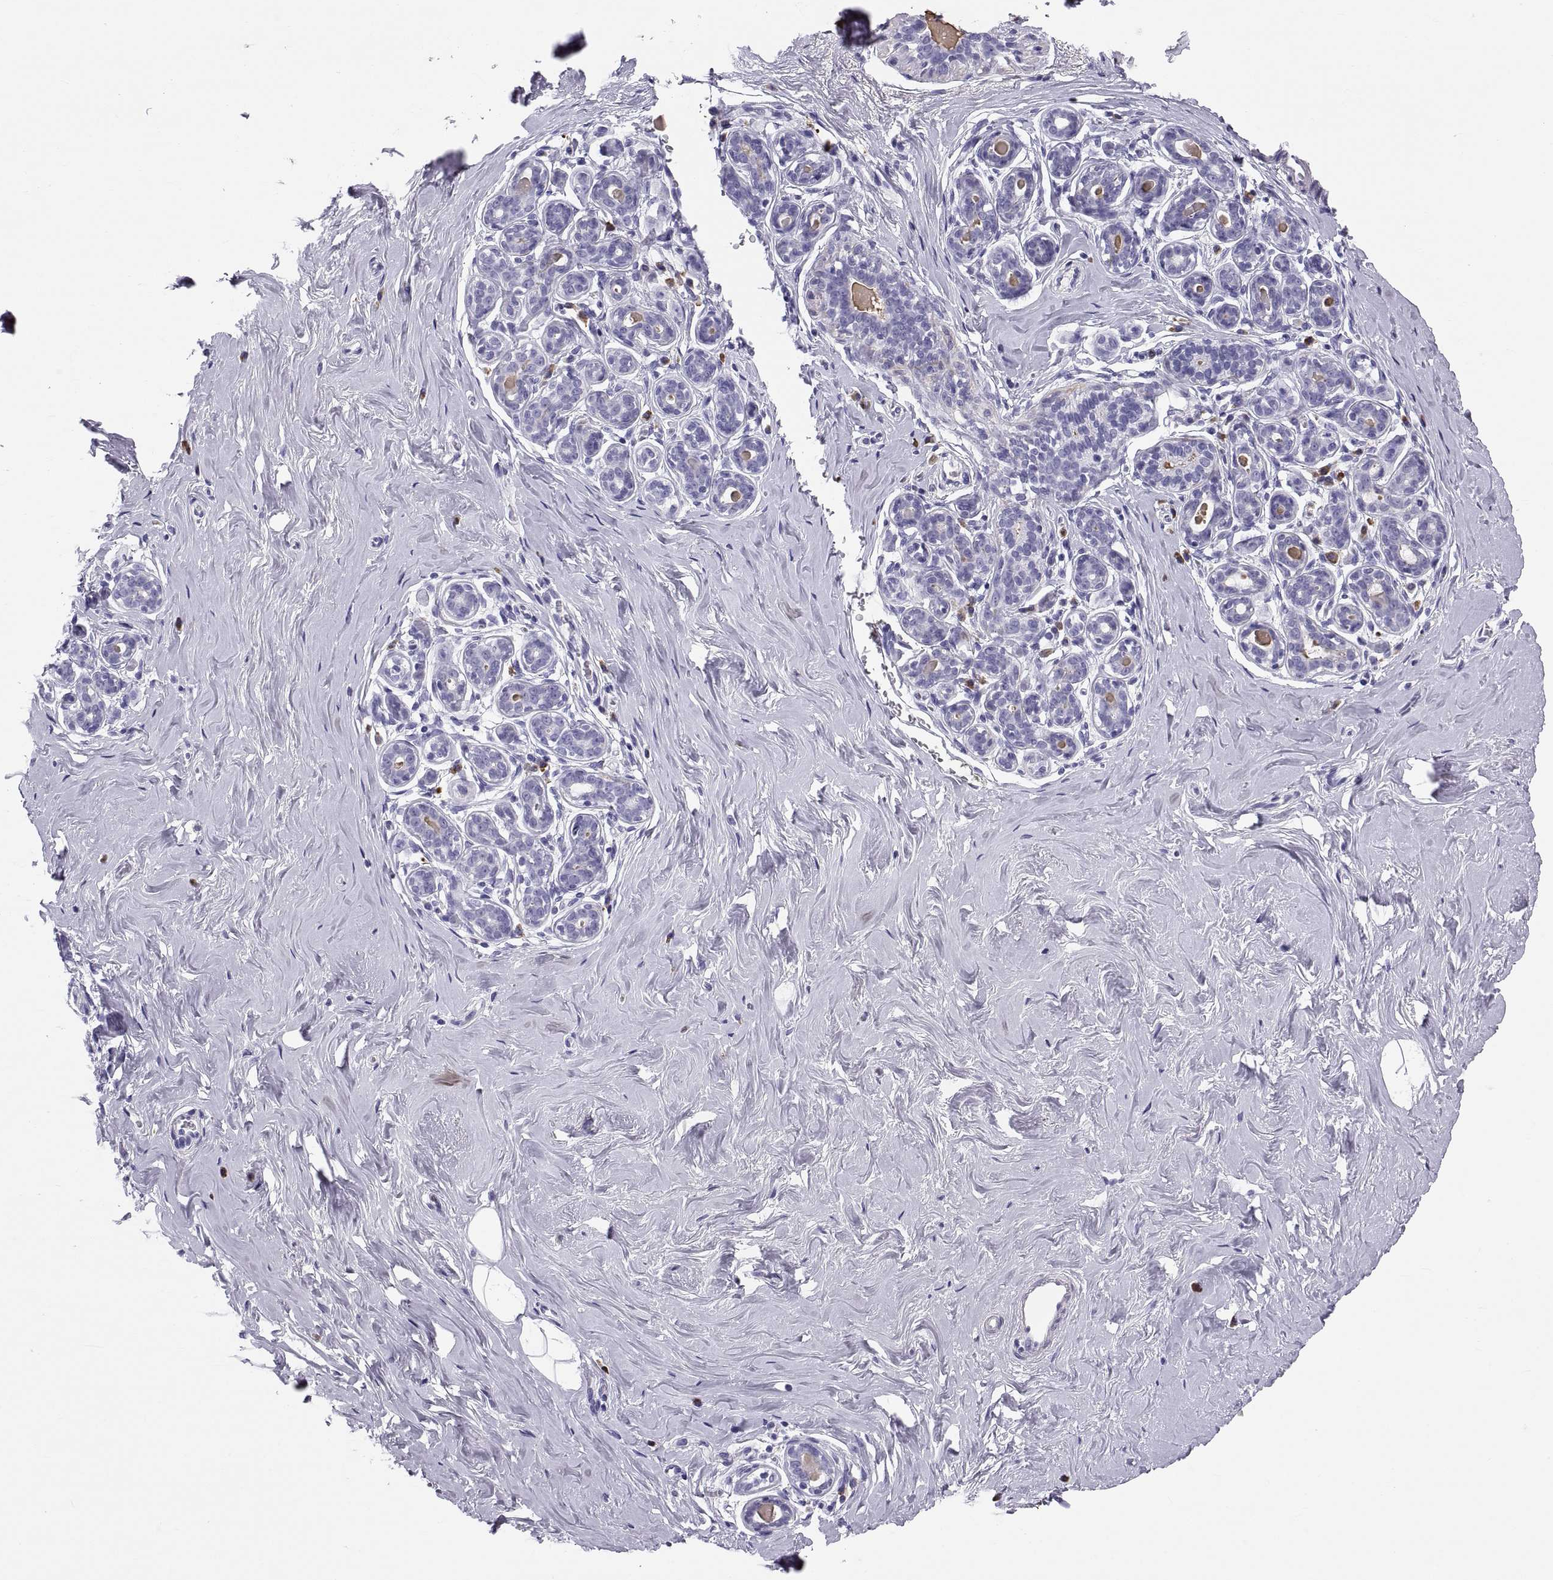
{"staining": {"intensity": "negative", "quantity": "none", "location": "none"}, "tissue": "breast", "cell_type": "Adipocytes", "image_type": "normal", "snomed": [{"axis": "morphology", "description": "Normal tissue, NOS"}, {"axis": "topography", "description": "Skin"}, {"axis": "topography", "description": "Breast"}], "caption": "IHC photomicrograph of benign human breast stained for a protein (brown), which shows no positivity in adipocytes.", "gene": "CT47A10", "patient": {"sex": "female", "age": 43}}